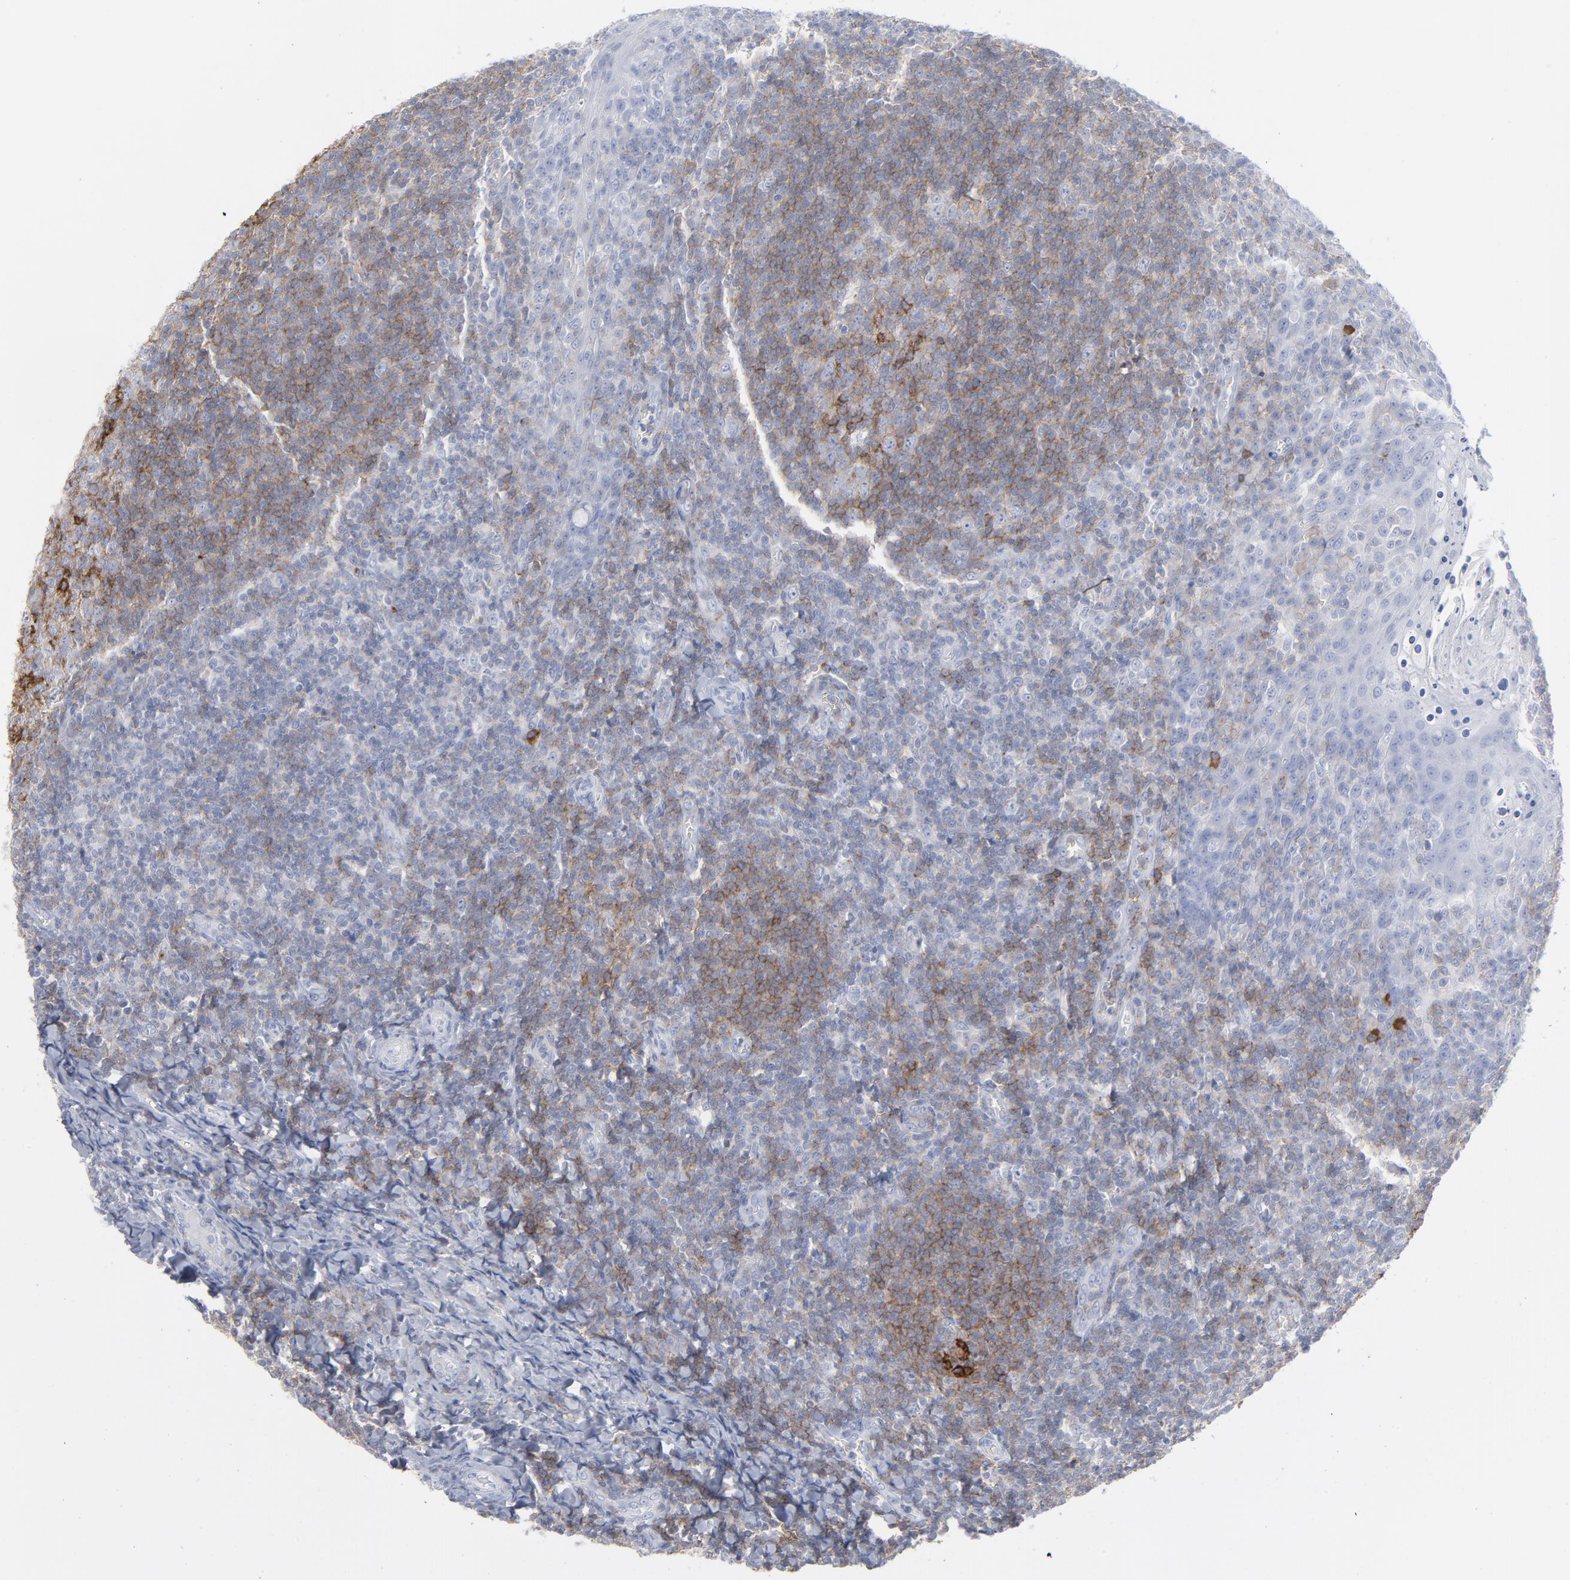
{"staining": {"intensity": "moderate", "quantity": ">75%", "location": "cytoplasmic/membranous"}, "tissue": "tonsil", "cell_type": "Germinal center cells", "image_type": "normal", "snomed": [{"axis": "morphology", "description": "Normal tissue, NOS"}, {"axis": "topography", "description": "Tonsil"}], "caption": "The histopathology image displays staining of benign tonsil, revealing moderate cytoplasmic/membranous protein positivity (brown color) within germinal center cells.", "gene": "P2RY8", "patient": {"sex": "male", "age": 31}}